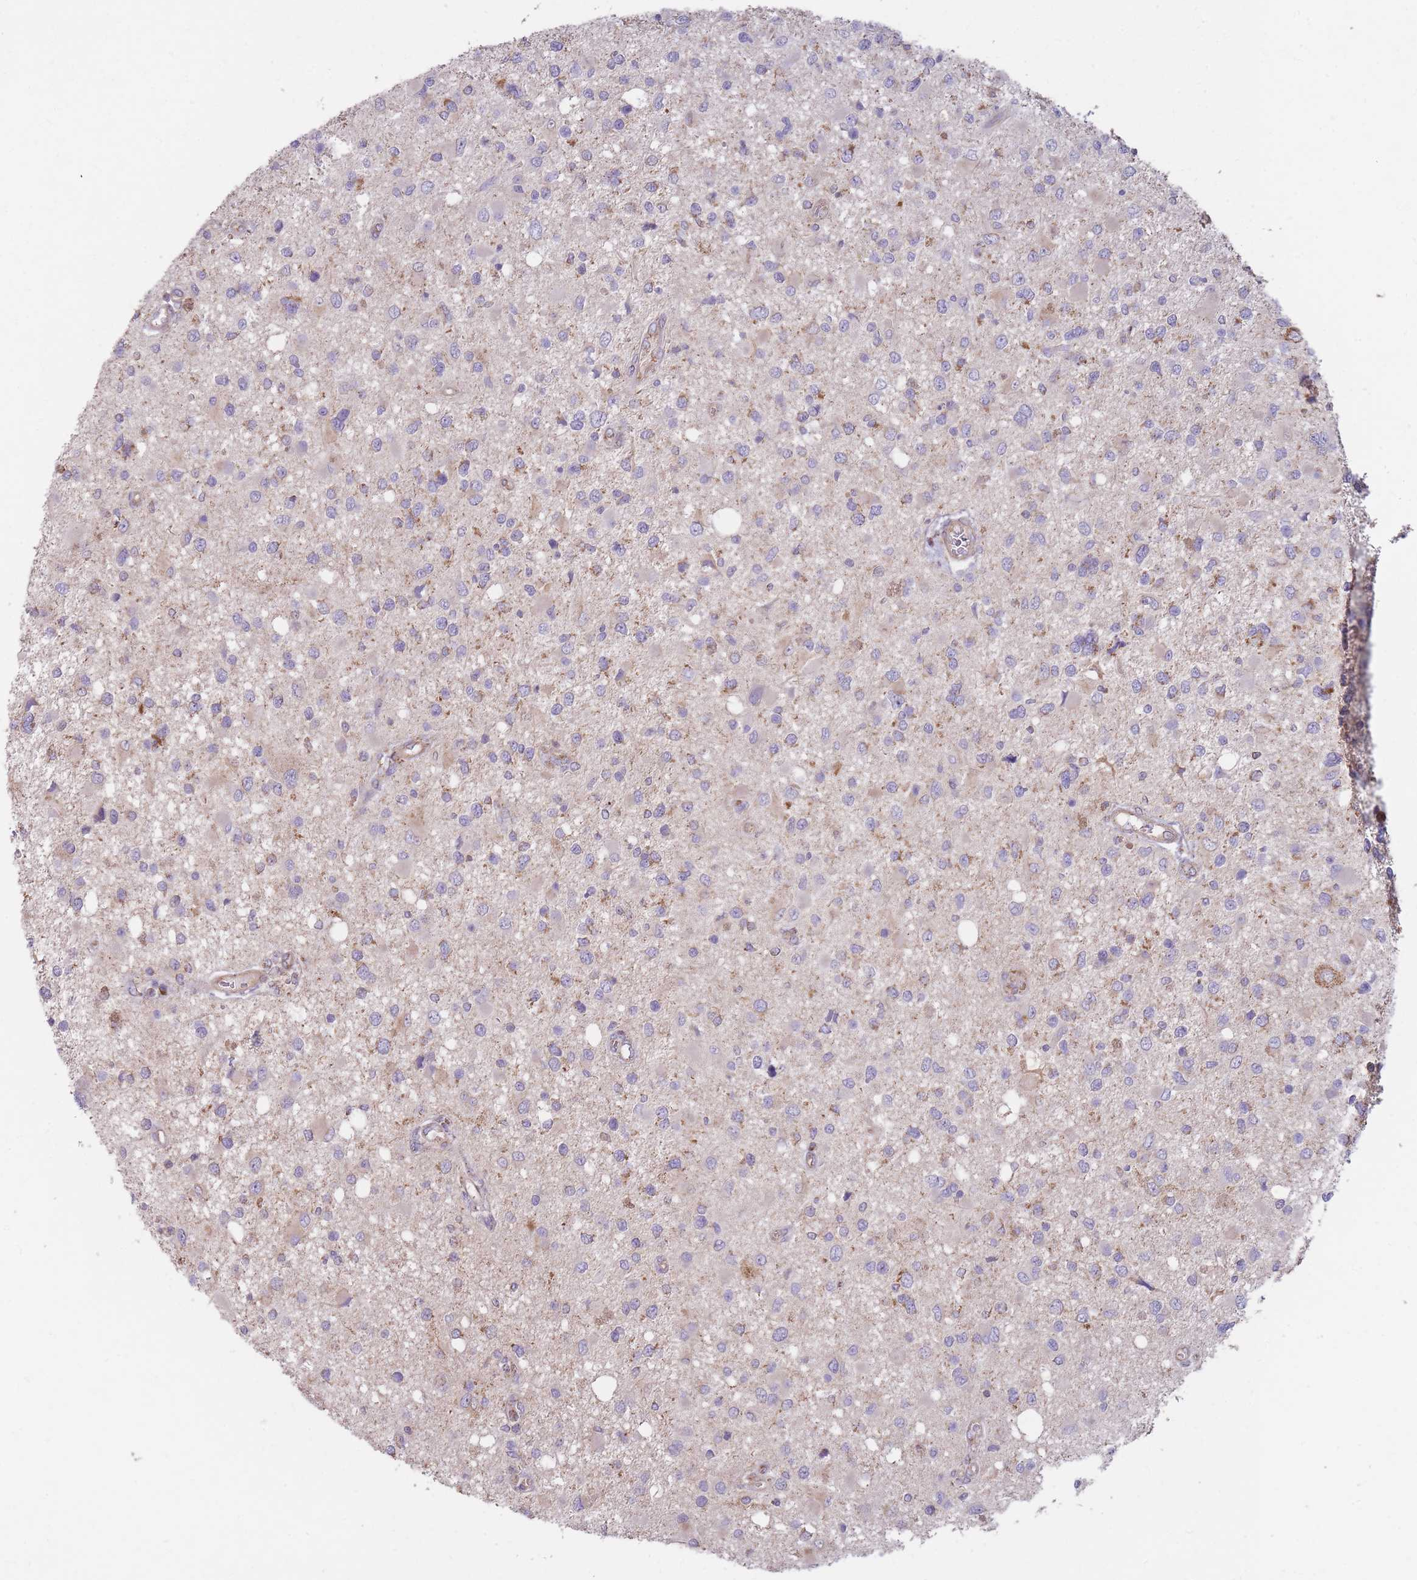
{"staining": {"intensity": "negative", "quantity": "none", "location": "none"}, "tissue": "glioma", "cell_type": "Tumor cells", "image_type": "cancer", "snomed": [{"axis": "morphology", "description": "Glioma, malignant, High grade"}, {"axis": "topography", "description": "Brain"}], "caption": "The image reveals no significant staining in tumor cells of high-grade glioma (malignant). (DAB immunohistochemistry (IHC), high magnification).", "gene": "NDUFA9", "patient": {"sex": "male", "age": 53}}